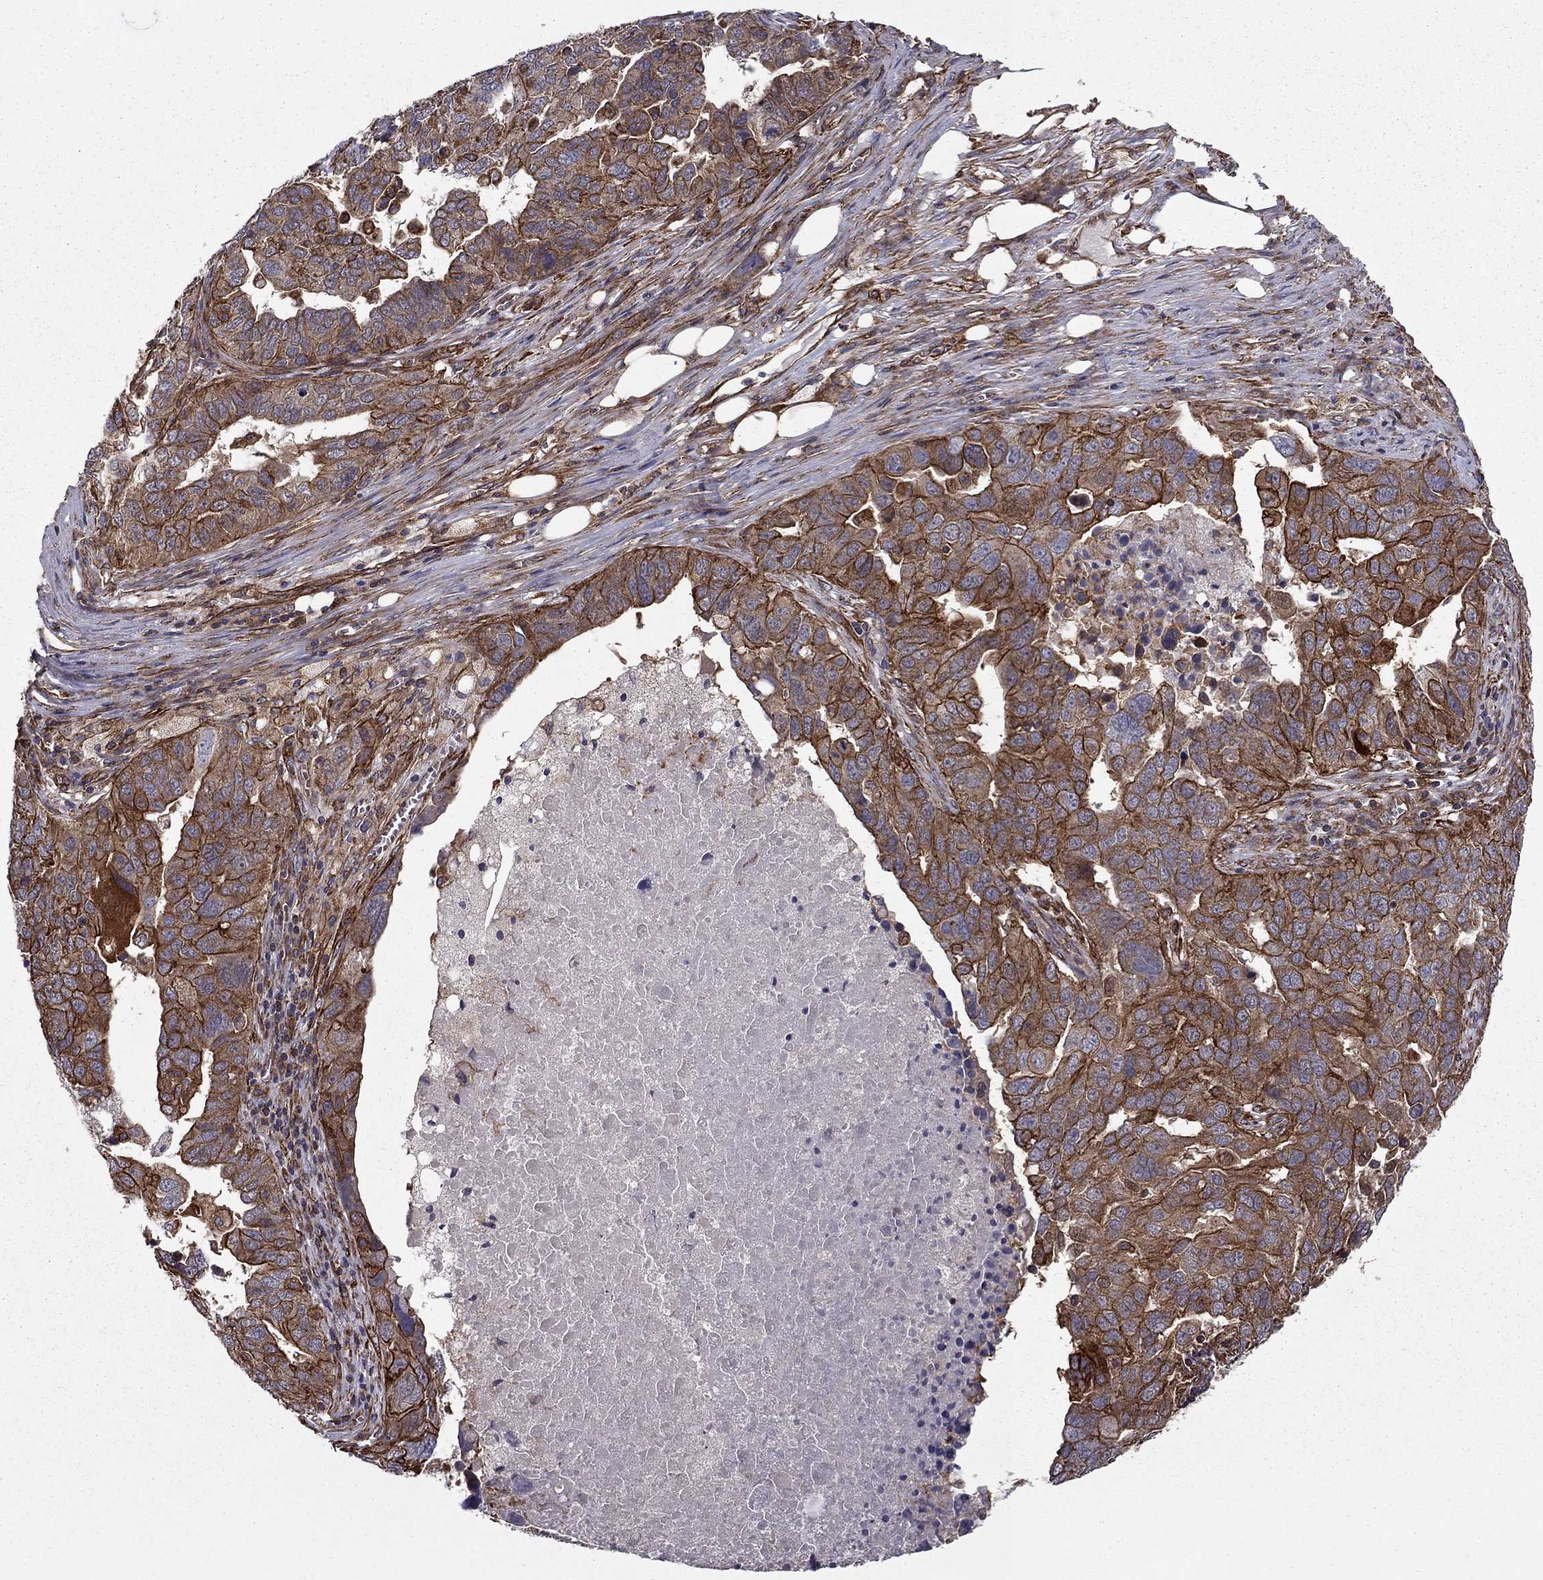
{"staining": {"intensity": "strong", "quantity": "25%-75%", "location": "cytoplasmic/membranous"}, "tissue": "ovarian cancer", "cell_type": "Tumor cells", "image_type": "cancer", "snomed": [{"axis": "morphology", "description": "Carcinoma, endometroid"}, {"axis": "topography", "description": "Soft tissue"}, {"axis": "topography", "description": "Ovary"}], "caption": "Immunohistochemical staining of ovarian endometroid carcinoma demonstrates high levels of strong cytoplasmic/membranous protein staining in about 25%-75% of tumor cells.", "gene": "SHMT1", "patient": {"sex": "female", "age": 52}}